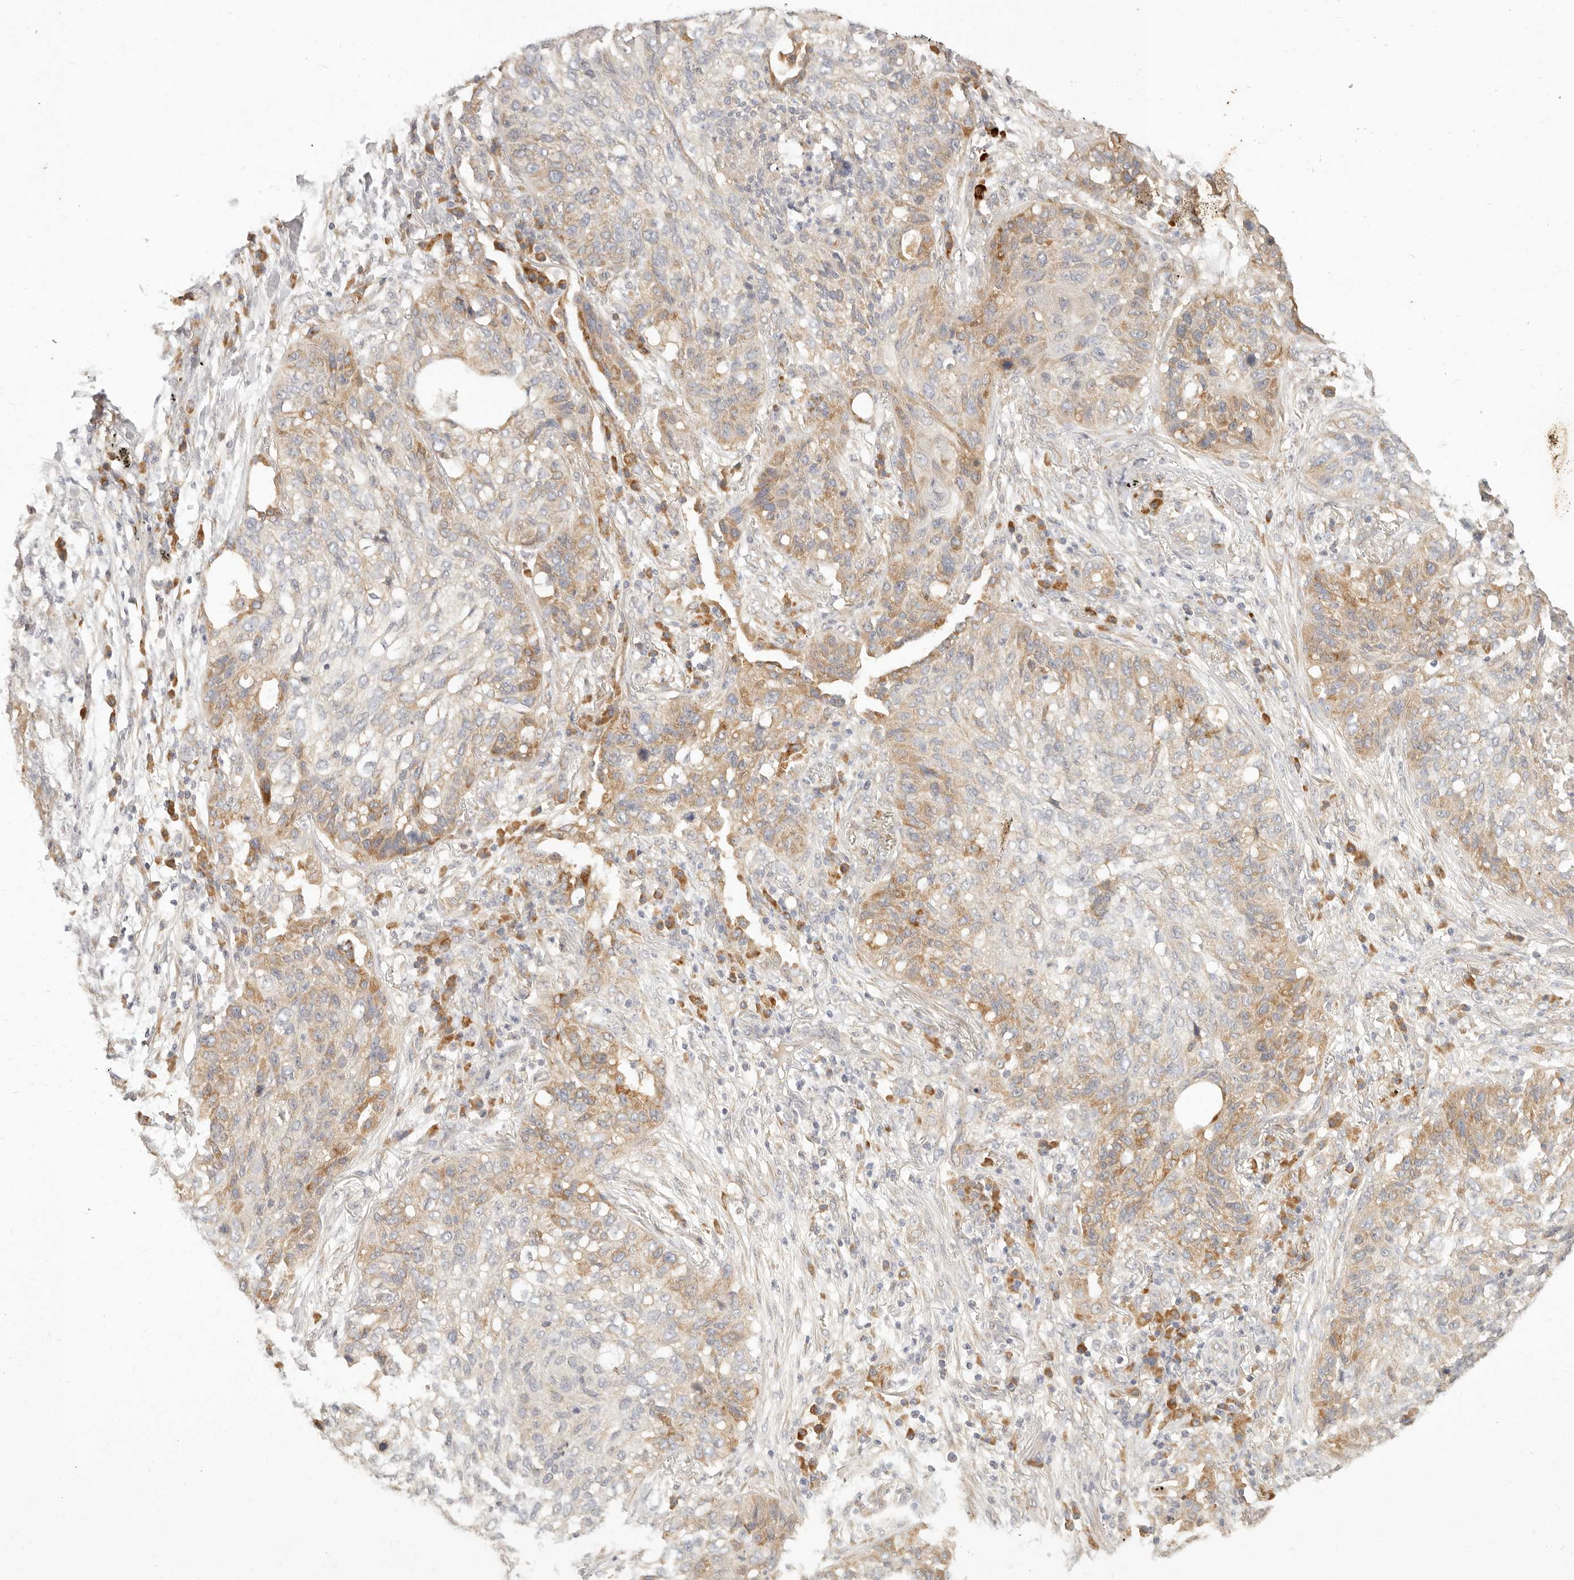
{"staining": {"intensity": "weak", "quantity": "25%-75%", "location": "cytoplasmic/membranous"}, "tissue": "lung cancer", "cell_type": "Tumor cells", "image_type": "cancer", "snomed": [{"axis": "morphology", "description": "Squamous cell carcinoma, NOS"}, {"axis": "topography", "description": "Lung"}], "caption": "Lung cancer (squamous cell carcinoma) stained for a protein demonstrates weak cytoplasmic/membranous positivity in tumor cells.", "gene": "PABPC4", "patient": {"sex": "female", "age": 63}}